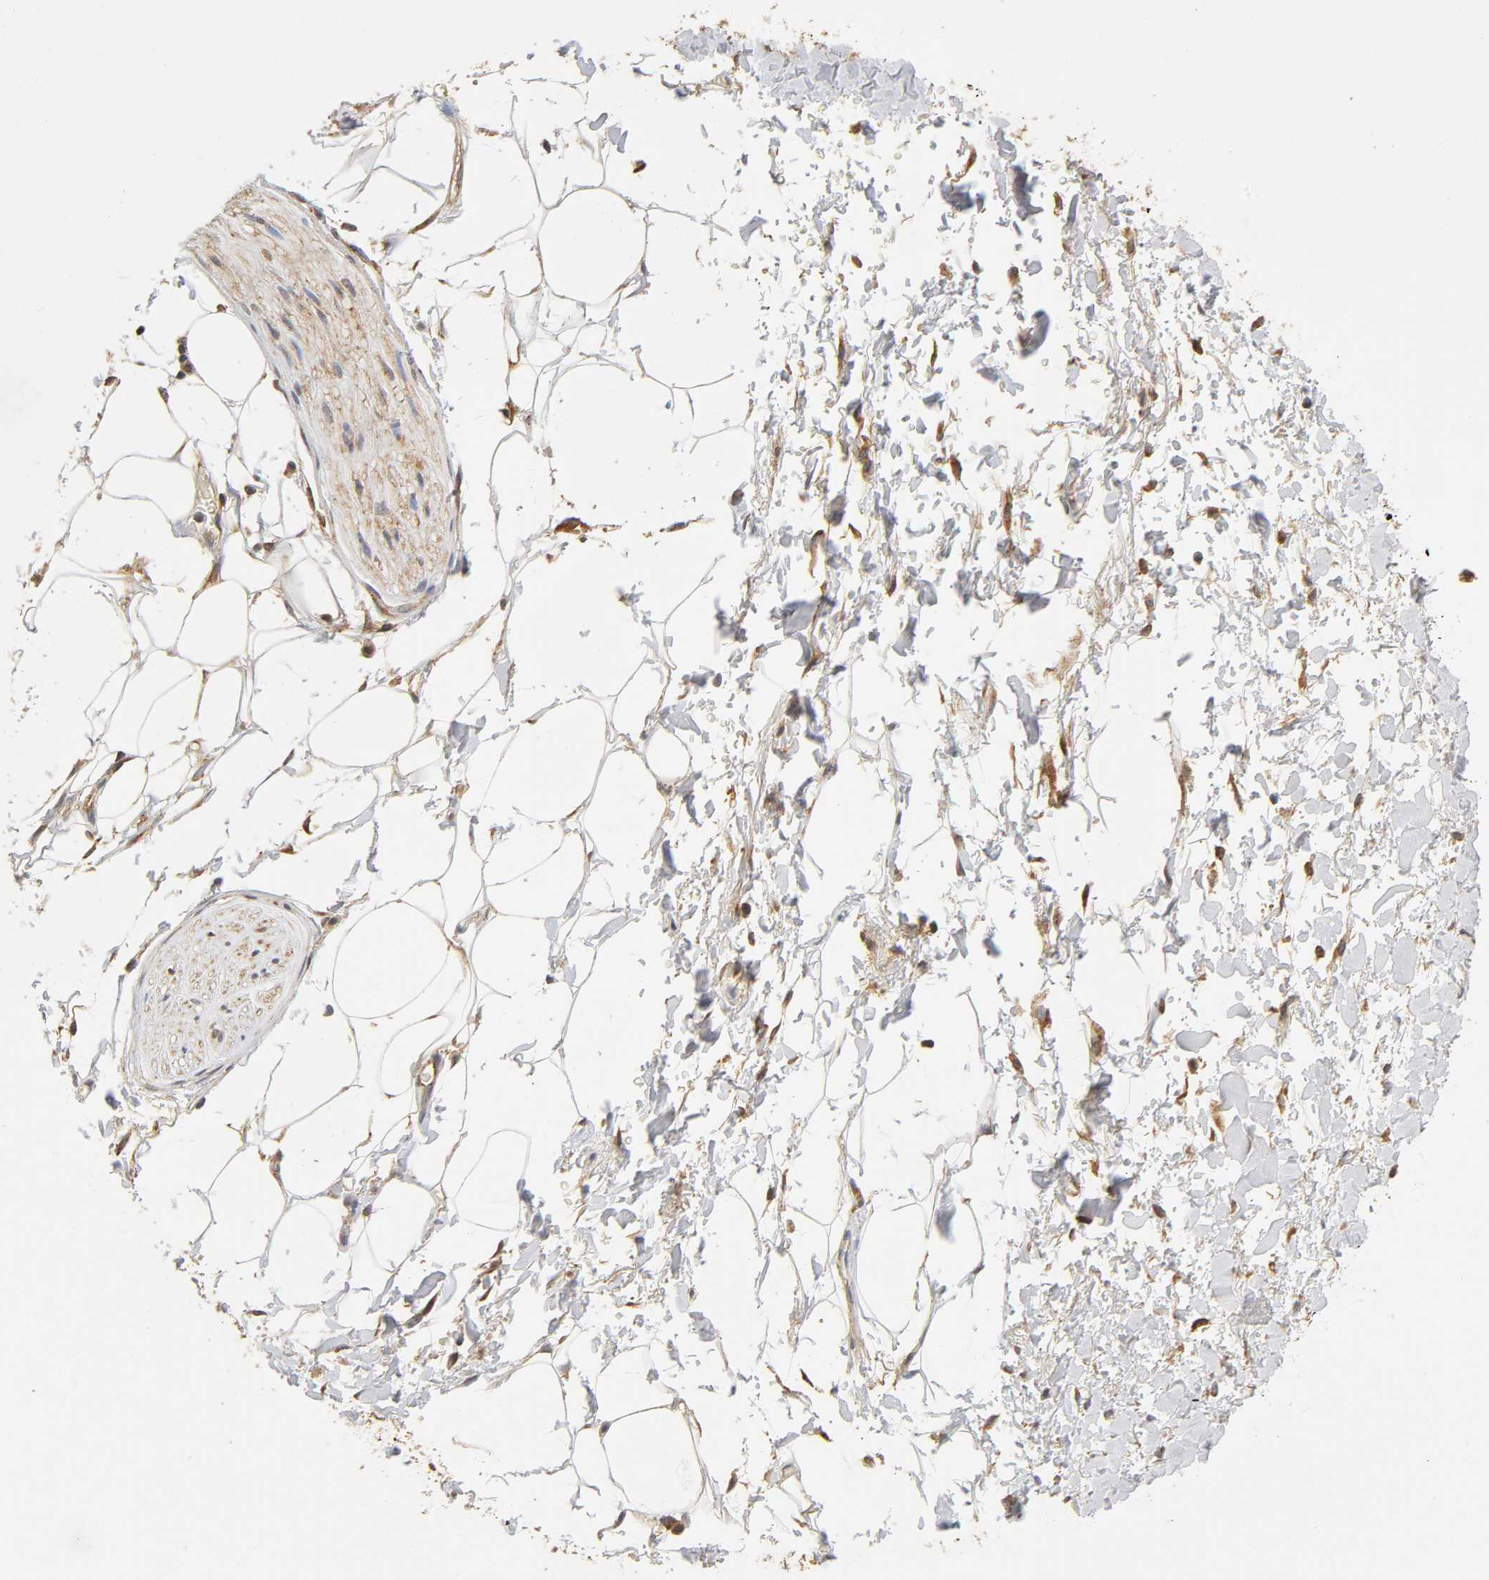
{"staining": {"intensity": "moderate", "quantity": ">75%", "location": "cytoplasmic/membranous"}, "tissue": "adipose tissue", "cell_type": "Adipocytes", "image_type": "normal", "snomed": [{"axis": "morphology", "description": "Normal tissue, NOS"}, {"axis": "topography", "description": "Soft tissue"}, {"axis": "topography", "description": "Peripheral nerve tissue"}], "caption": "A histopathology image of adipose tissue stained for a protein displays moderate cytoplasmic/membranous brown staining in adipocytes.", "gene": "PAFAH1B1", "patient": {"sex": "female", "age": 71}}